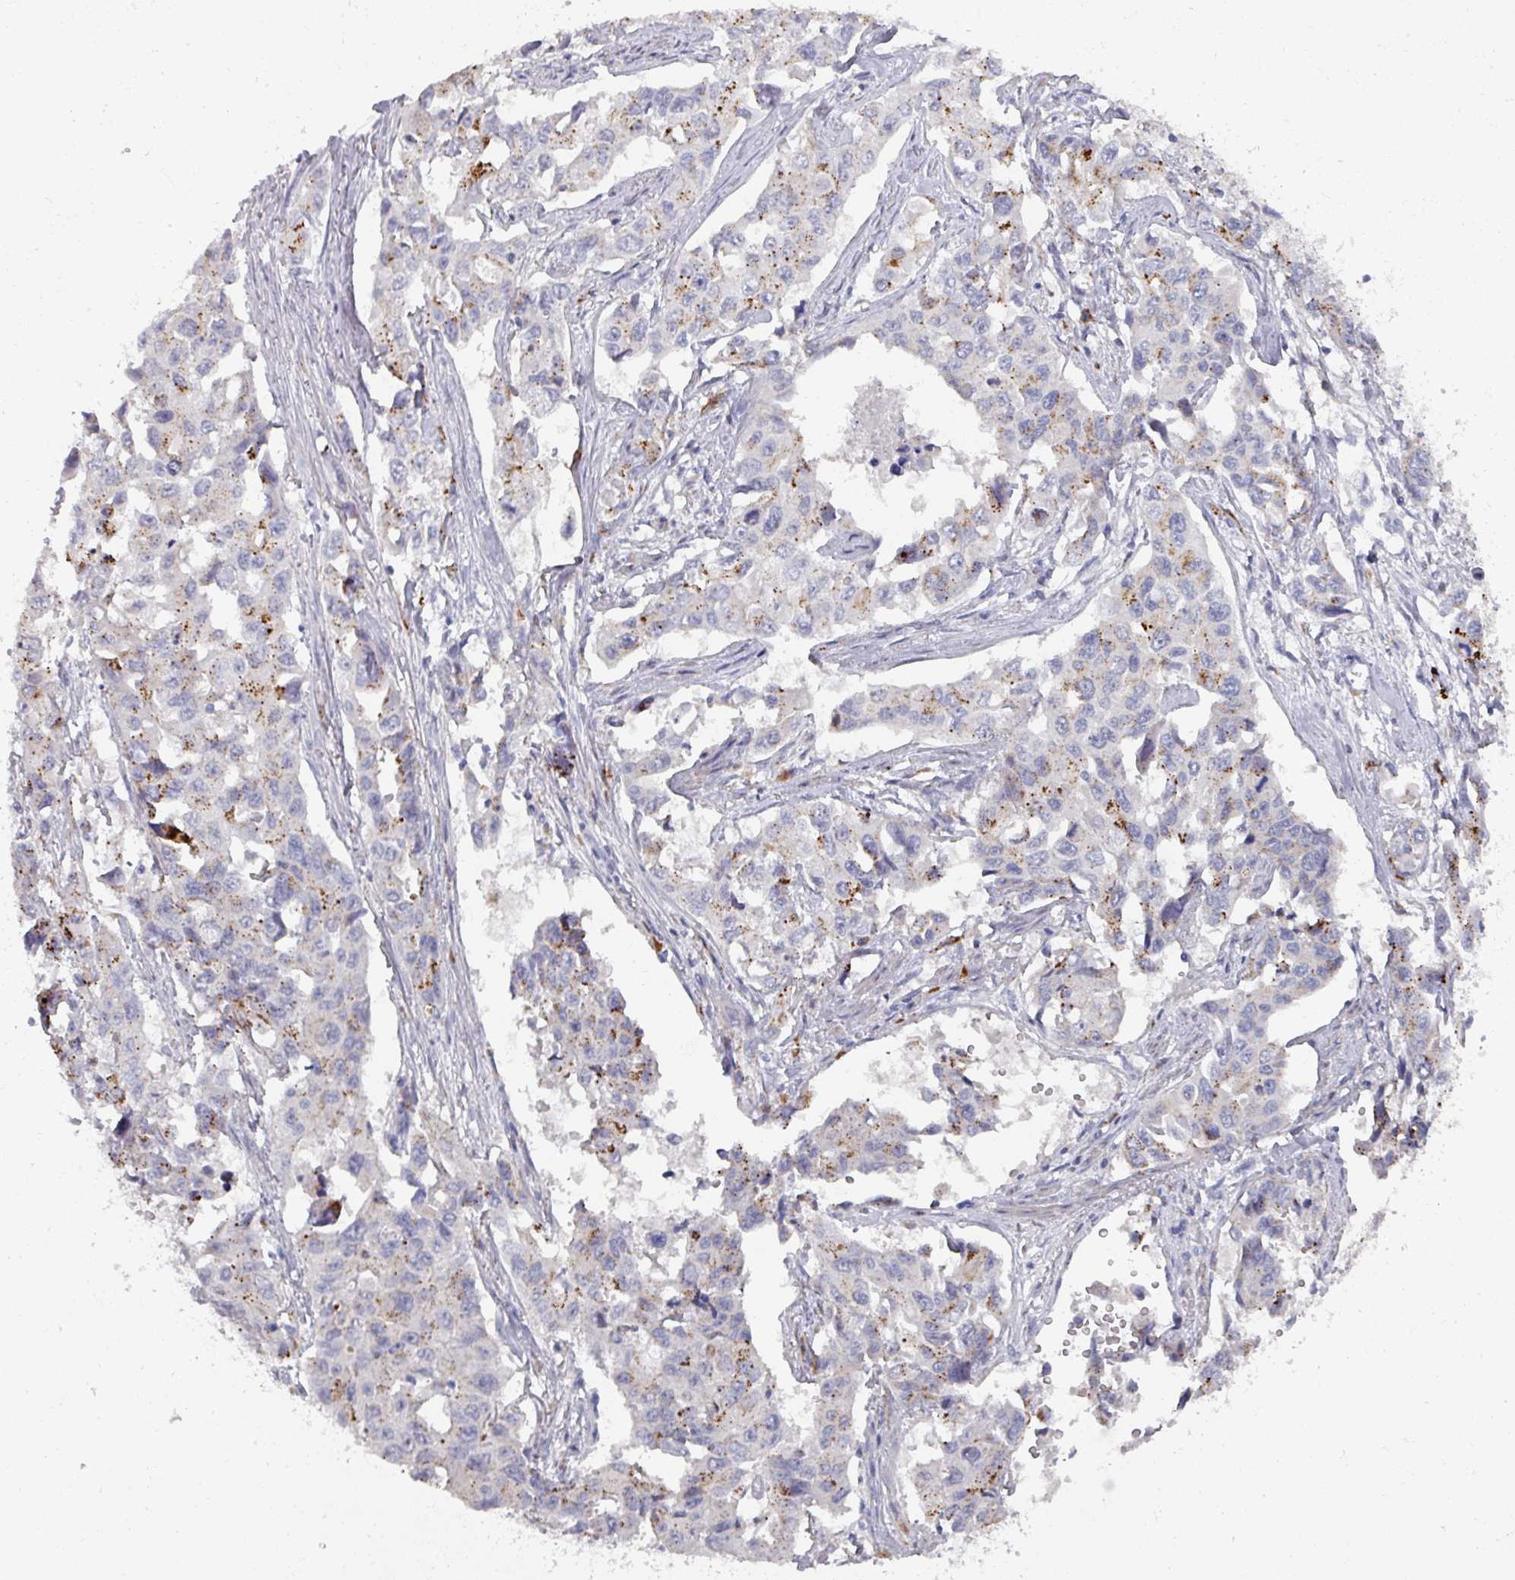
{"staining": {"intensity": "moderate", "quantity": "25%-75%", "location": "cytoplasmic/membranous"}, "tissue": "lung cancer", "cell_type": "Tumor cells", "image_type": "cancer", "snomed": [{"axis": "morphology", "description": "Adenocarcinoma, NOS"}, {"axis": "topography", "description": "Lung"}], "caption": "The photomicrograph exhibits staining of lung adenocarcinoma, revealing moderate cytoplasmic/membranous protein positivity (brown color) within tumor cells.", "gene": "NT5C1A", "patient": {"sex": "male", "age": 64}}